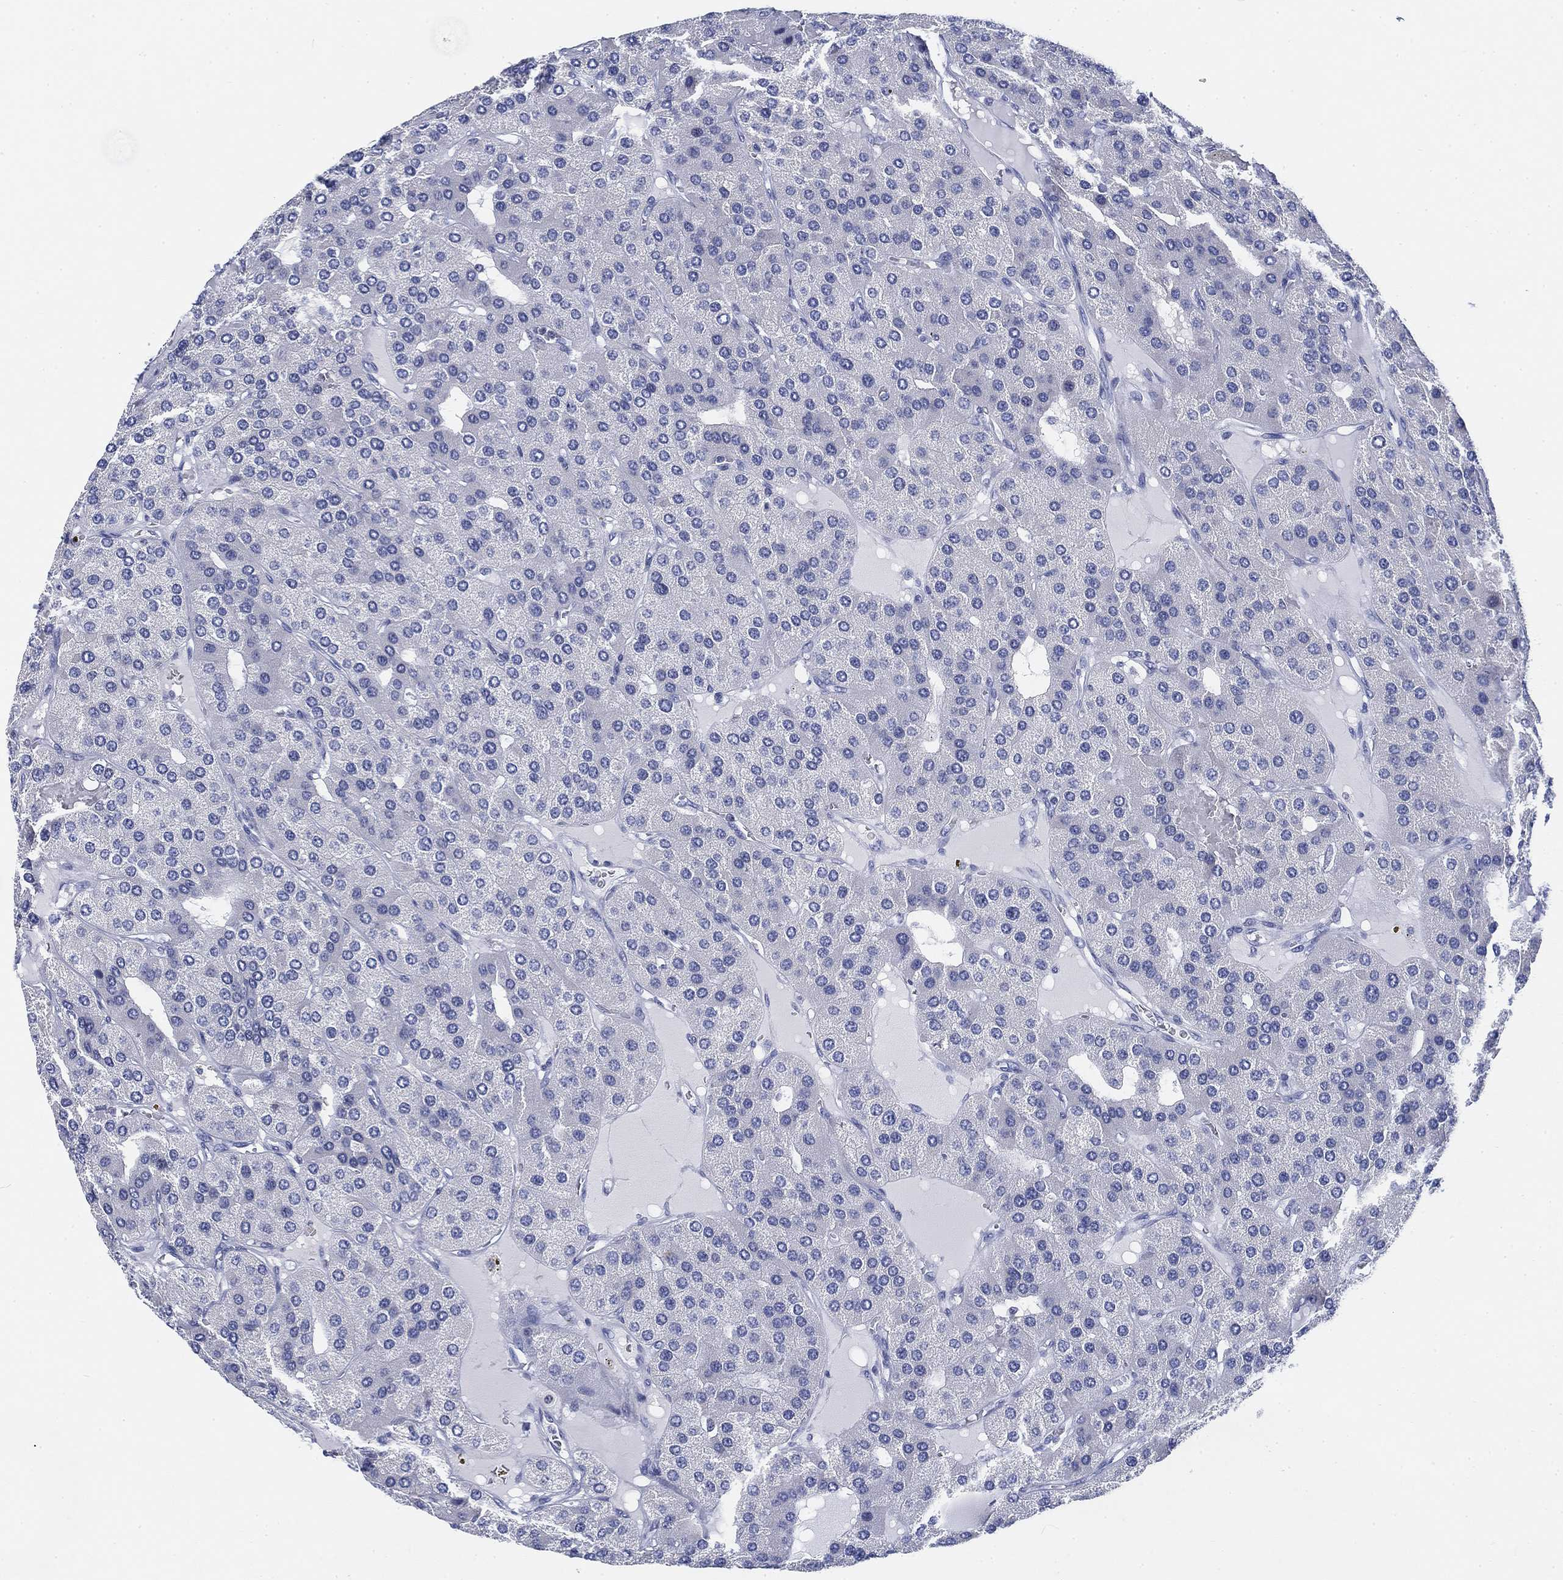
{"staining": {"intensity": "negative", "quantity": "none", "location": "none"}, "tissue": "parathyroid gland", "cell_type": "Glandular cells", "image_type": "normal", "snomed": [{"axis": "morphology", "description": "Normal tissue, NOS"}, {"axis": "morphology", "description": "Adenoma, NOS"}, {"axis": "topography", "description": "Parathyroid gland"}], "caption": "High power microscopy histopathology image of an immunohistochemistry (IHC) image of unremarkable parathyroid gland, revealing no significant positivity in glandular cells.", "gene": "FYB1", "patient": {"sex": "female", "age": 86}}